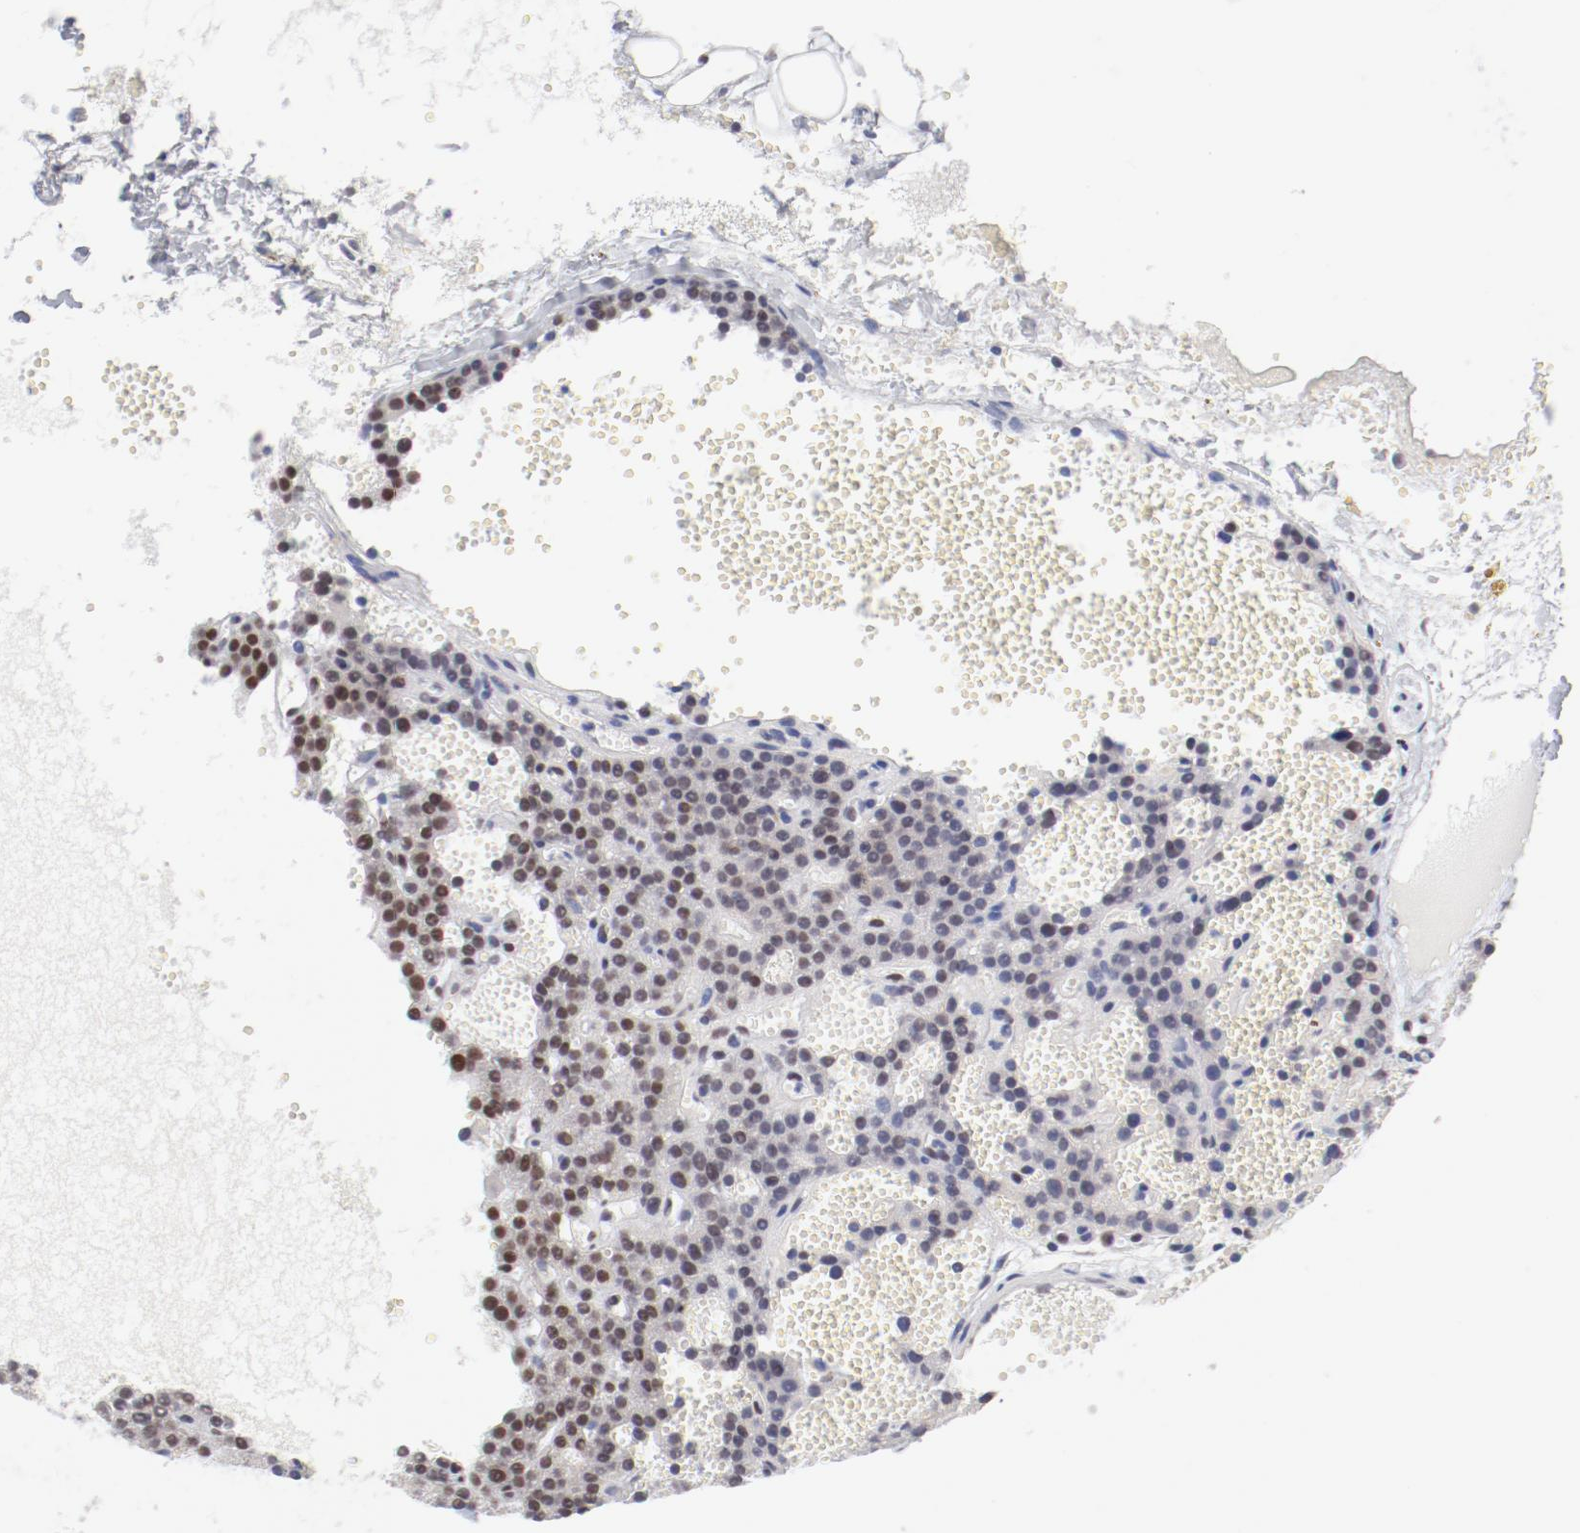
{"staining": {"intensity": "moderate", "quantity": "25%-75%", "location": "nuclear"}, "tissue": "parathyroid gland", "cell_type": "Glandular cells", "image_type": "normal", "snomed": [{"axis": "morphology", "description": "Normal tissue, NOS"}, {"axis": "topography", "description": "Parathyroid gland"}], "caption": "An IHC photomicrograph of benign tissue is shown. Protein staining in brown highlights moderate nuclear positivity in parathyroid gland within glandular cells.", "gene": "ATF2", "patient": {"sex": "male", "age": 25}}